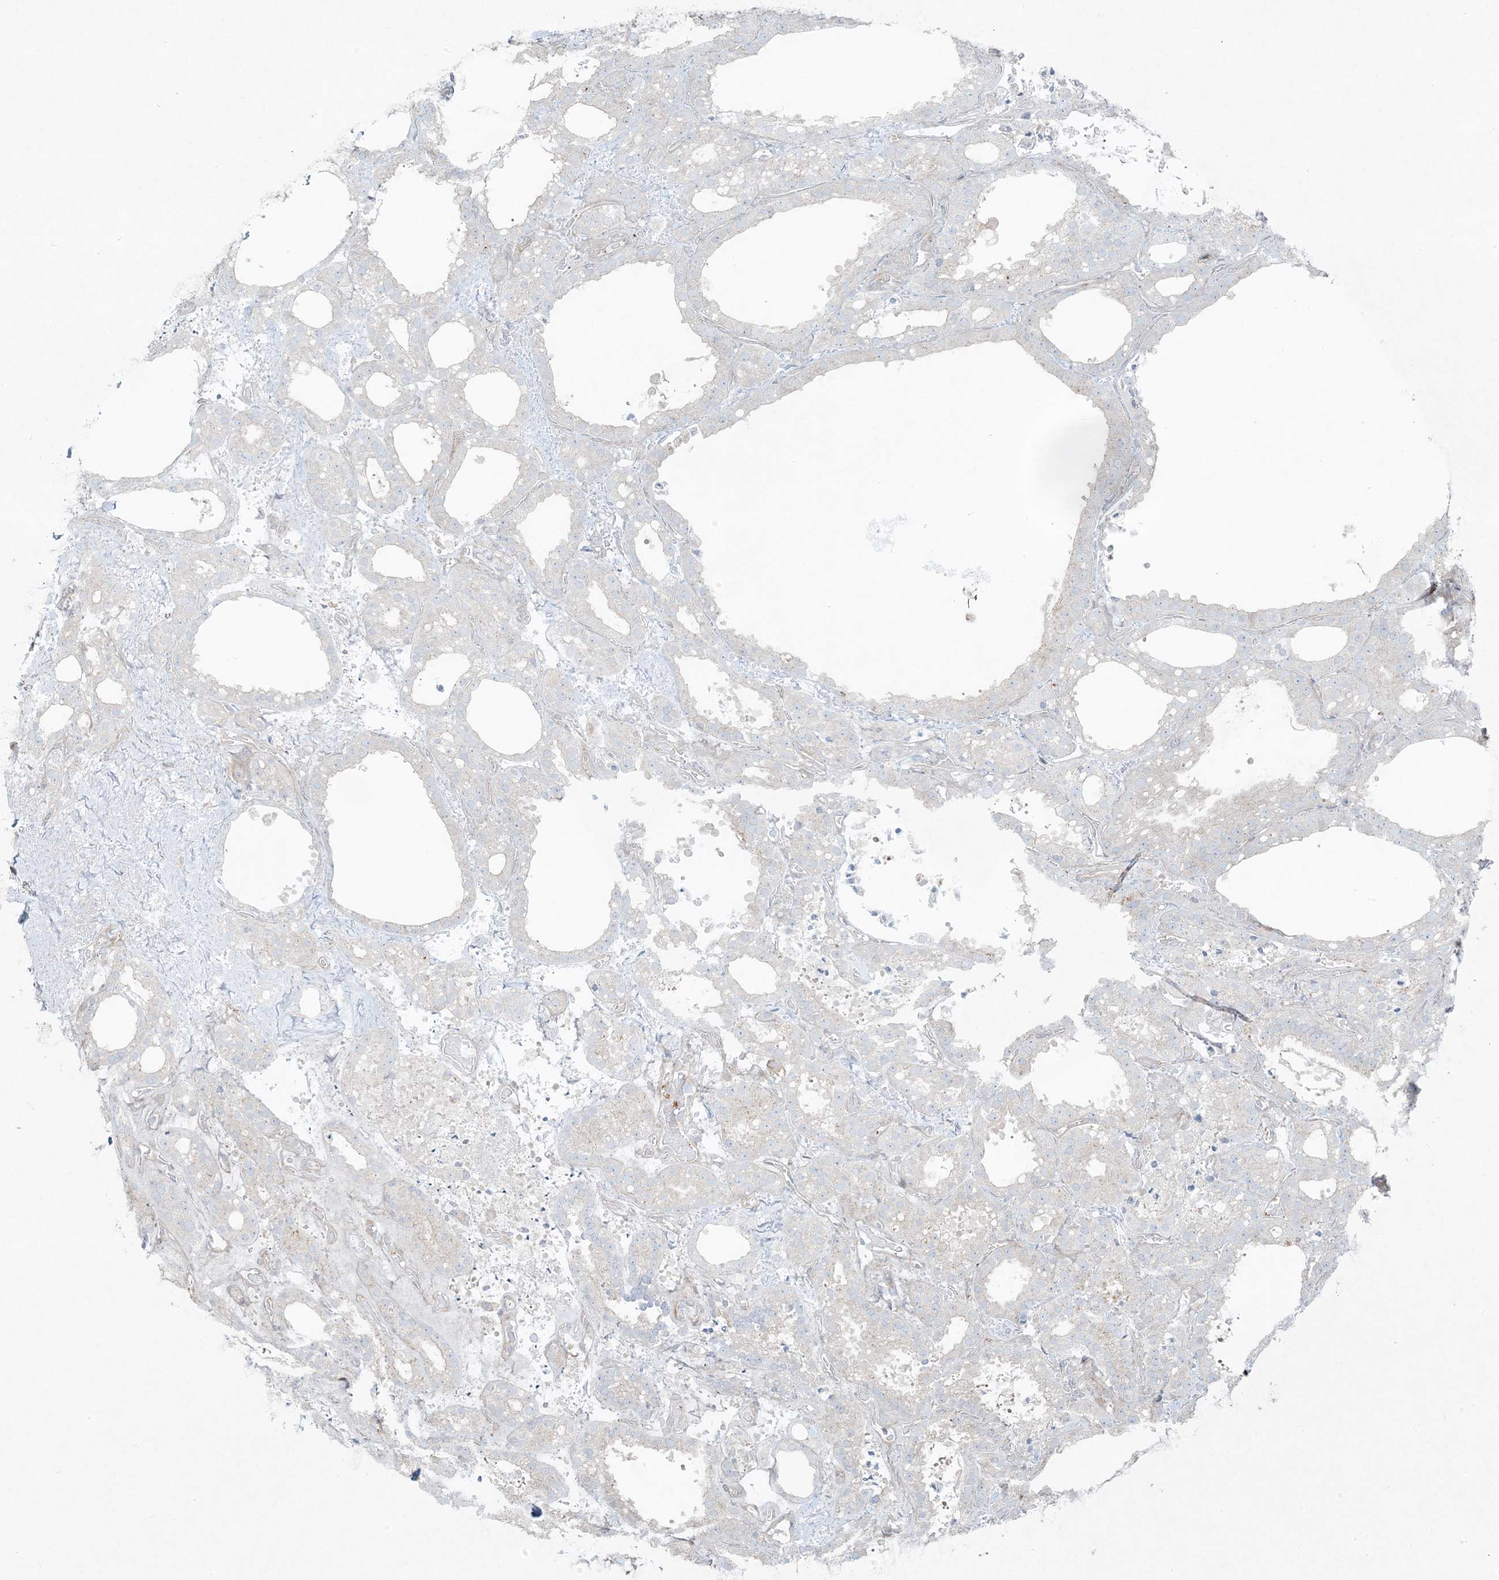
{"staining": {"intensity": "moderate", "quantity": "<25%", "location": "cytoplasmic/membranous"}, "tissue": "thyroid cancer", "cell_type": "Tumor cells", "image_type": "cancer", "snomed": [{"axis": "morphology", "description": "Papillary adenocarcinoma, NOS"}, {"axis": "topography", "description": "Thyroid gland"}], "caption": "Human thyroid cancer stained for a protein (brown) reveals moderate cytoplasmic/membranous positive staining in approximately <25% of tumor cells.", "gene": "PIK3R4", "patient": {"sex": "male", "age": 77}}